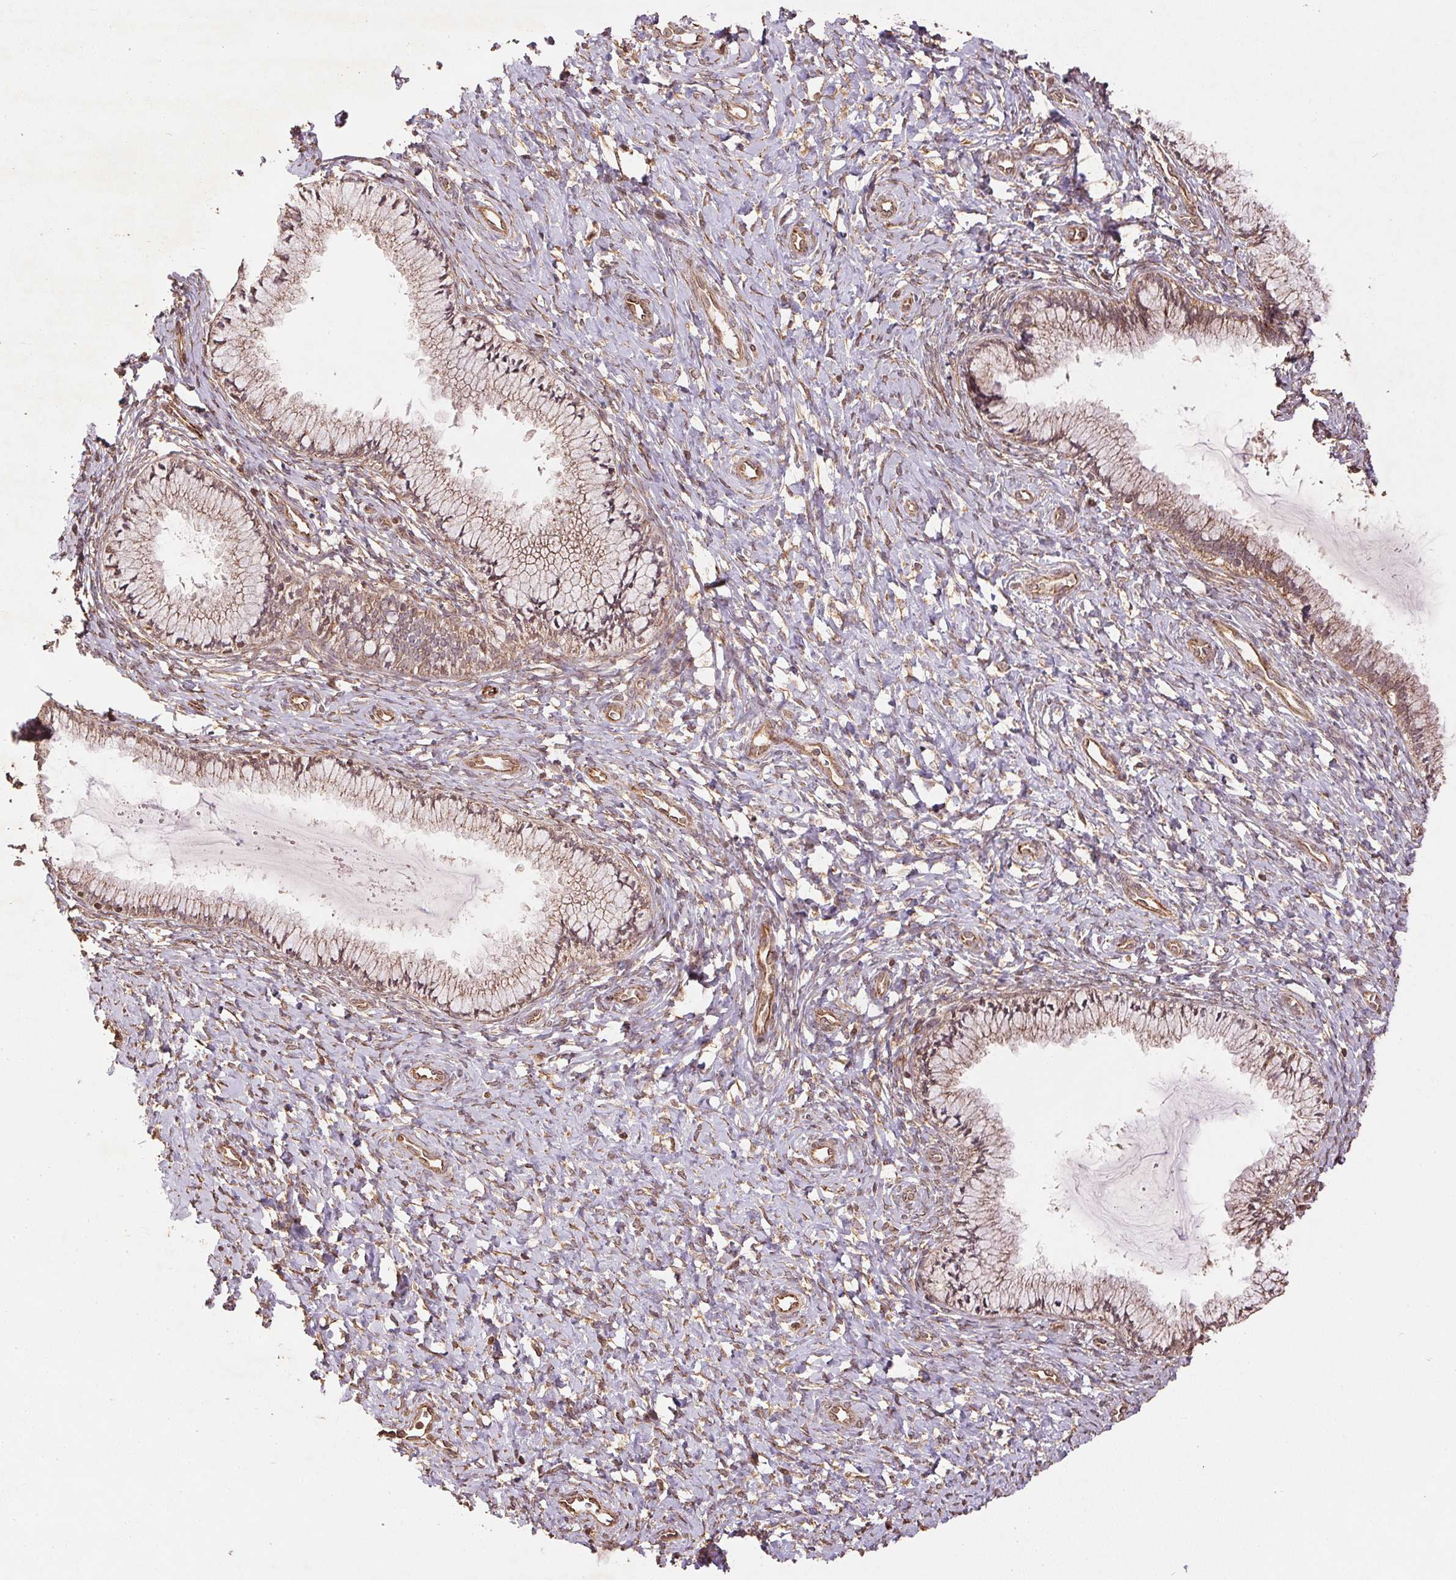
{"staining": {"intensity": "weak", "quantity": ">75%", "location": "cytoplasmic/membranous"}, "tissue": "cervix", "cell_type": "Glandular cells", "image_type": "normal", "snomed": [{"axis": "morphology", "description": "Normal tissue, NOS"}, {"axis": "topography", "description": "Cervix"}], "caption": "Brown immunohistochemical staining in normal cervix exhibits weak cytoplasmic/membranous positivity in about >75% of glandular cells. (IHC, brightfield microscopy, high magnification).", "gene": "SPRED2", "patient": {"sex": "female", "age": 37}}